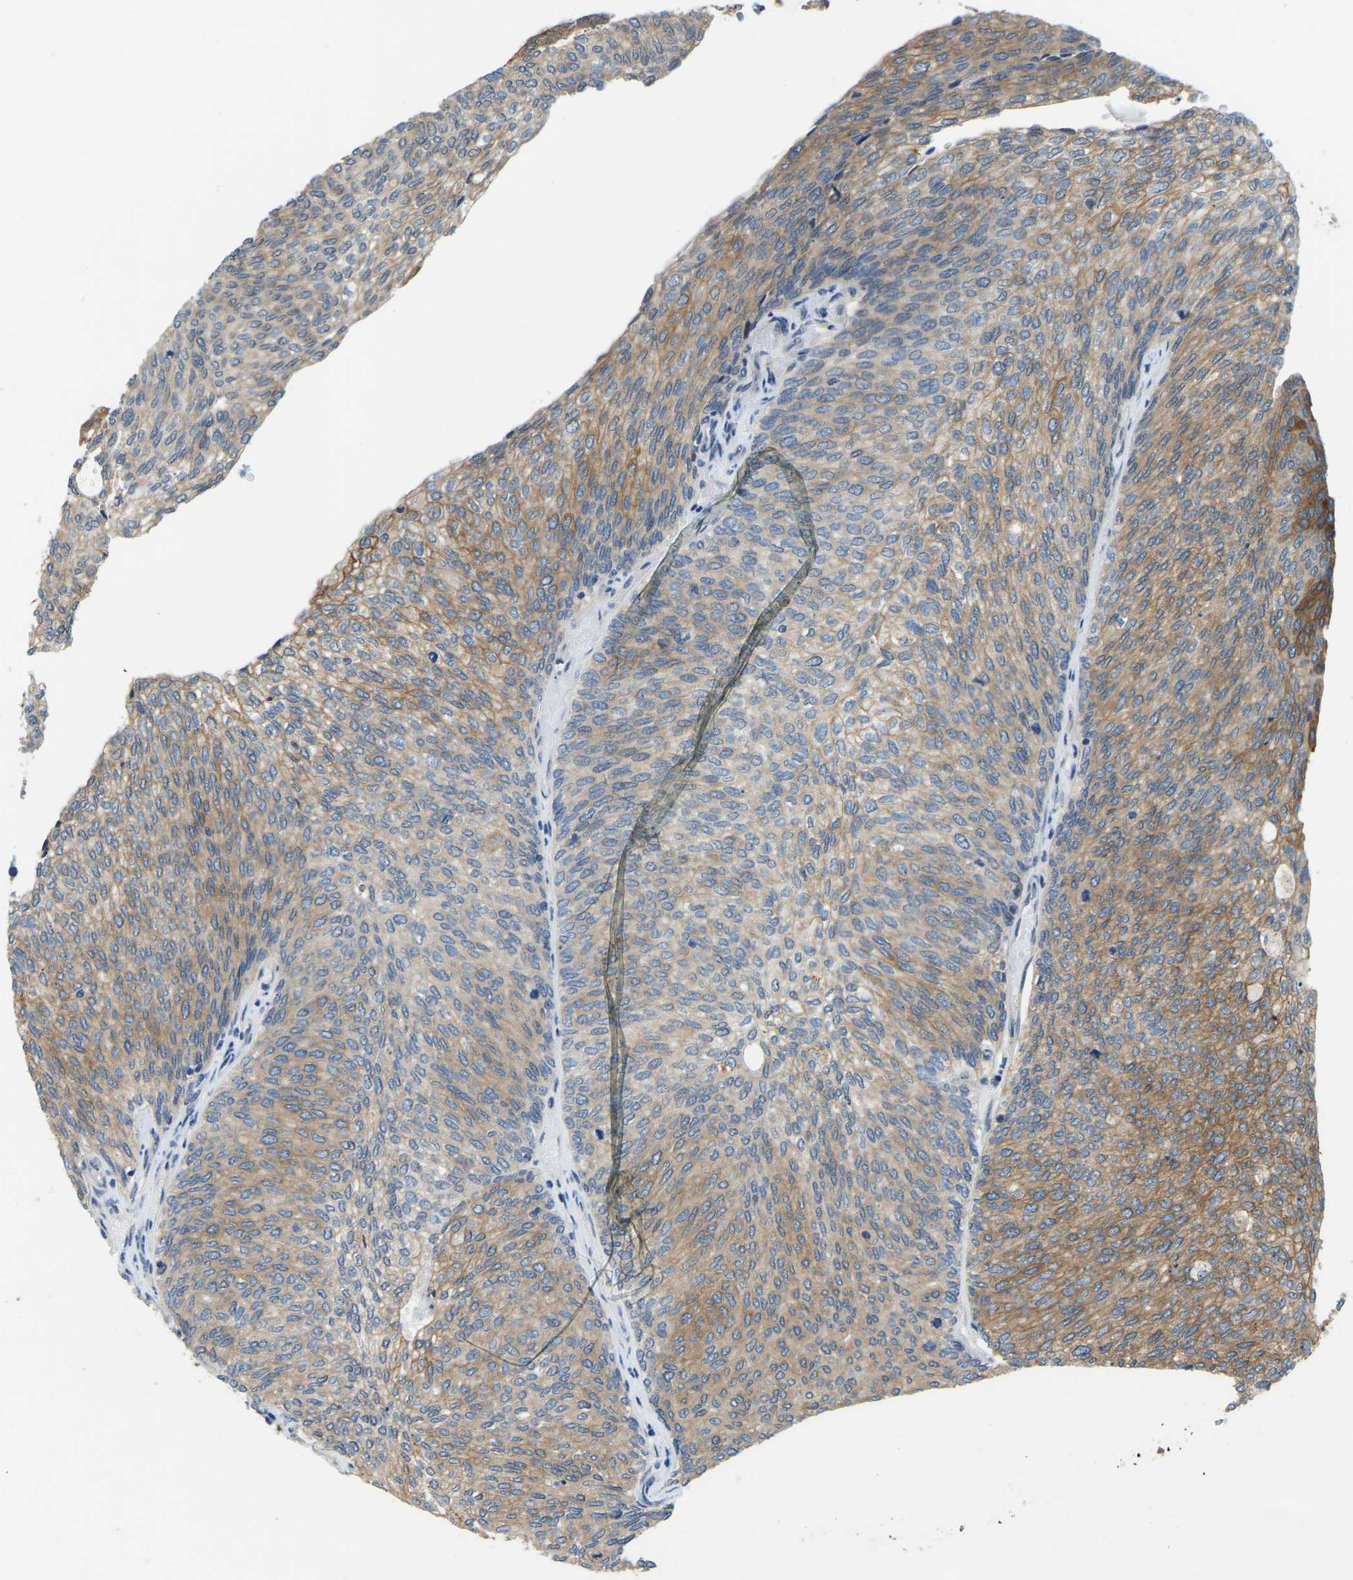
{"staining": {"intensity": "moderate", "quantity": "25%-75%", "location": "cytoplasmic/membranous"}, "tissue": "urothelial cancer", "cell_type": "Tumor cells", "image_type": "cancer", "snomed": [{"axis": "morphology", "description": "Urothelial carcinoma, Low grade"}, {"axis": "topography", "description": "Urinary bladder"}], "caption": "Protein staining of urothelial cancer tissue shows moderate cytoplasmic/membranous expression in approximately 25%-75% of tumor cells.", "gene": "AHNAK", "patient": {"sex": "female", "age": 79}}